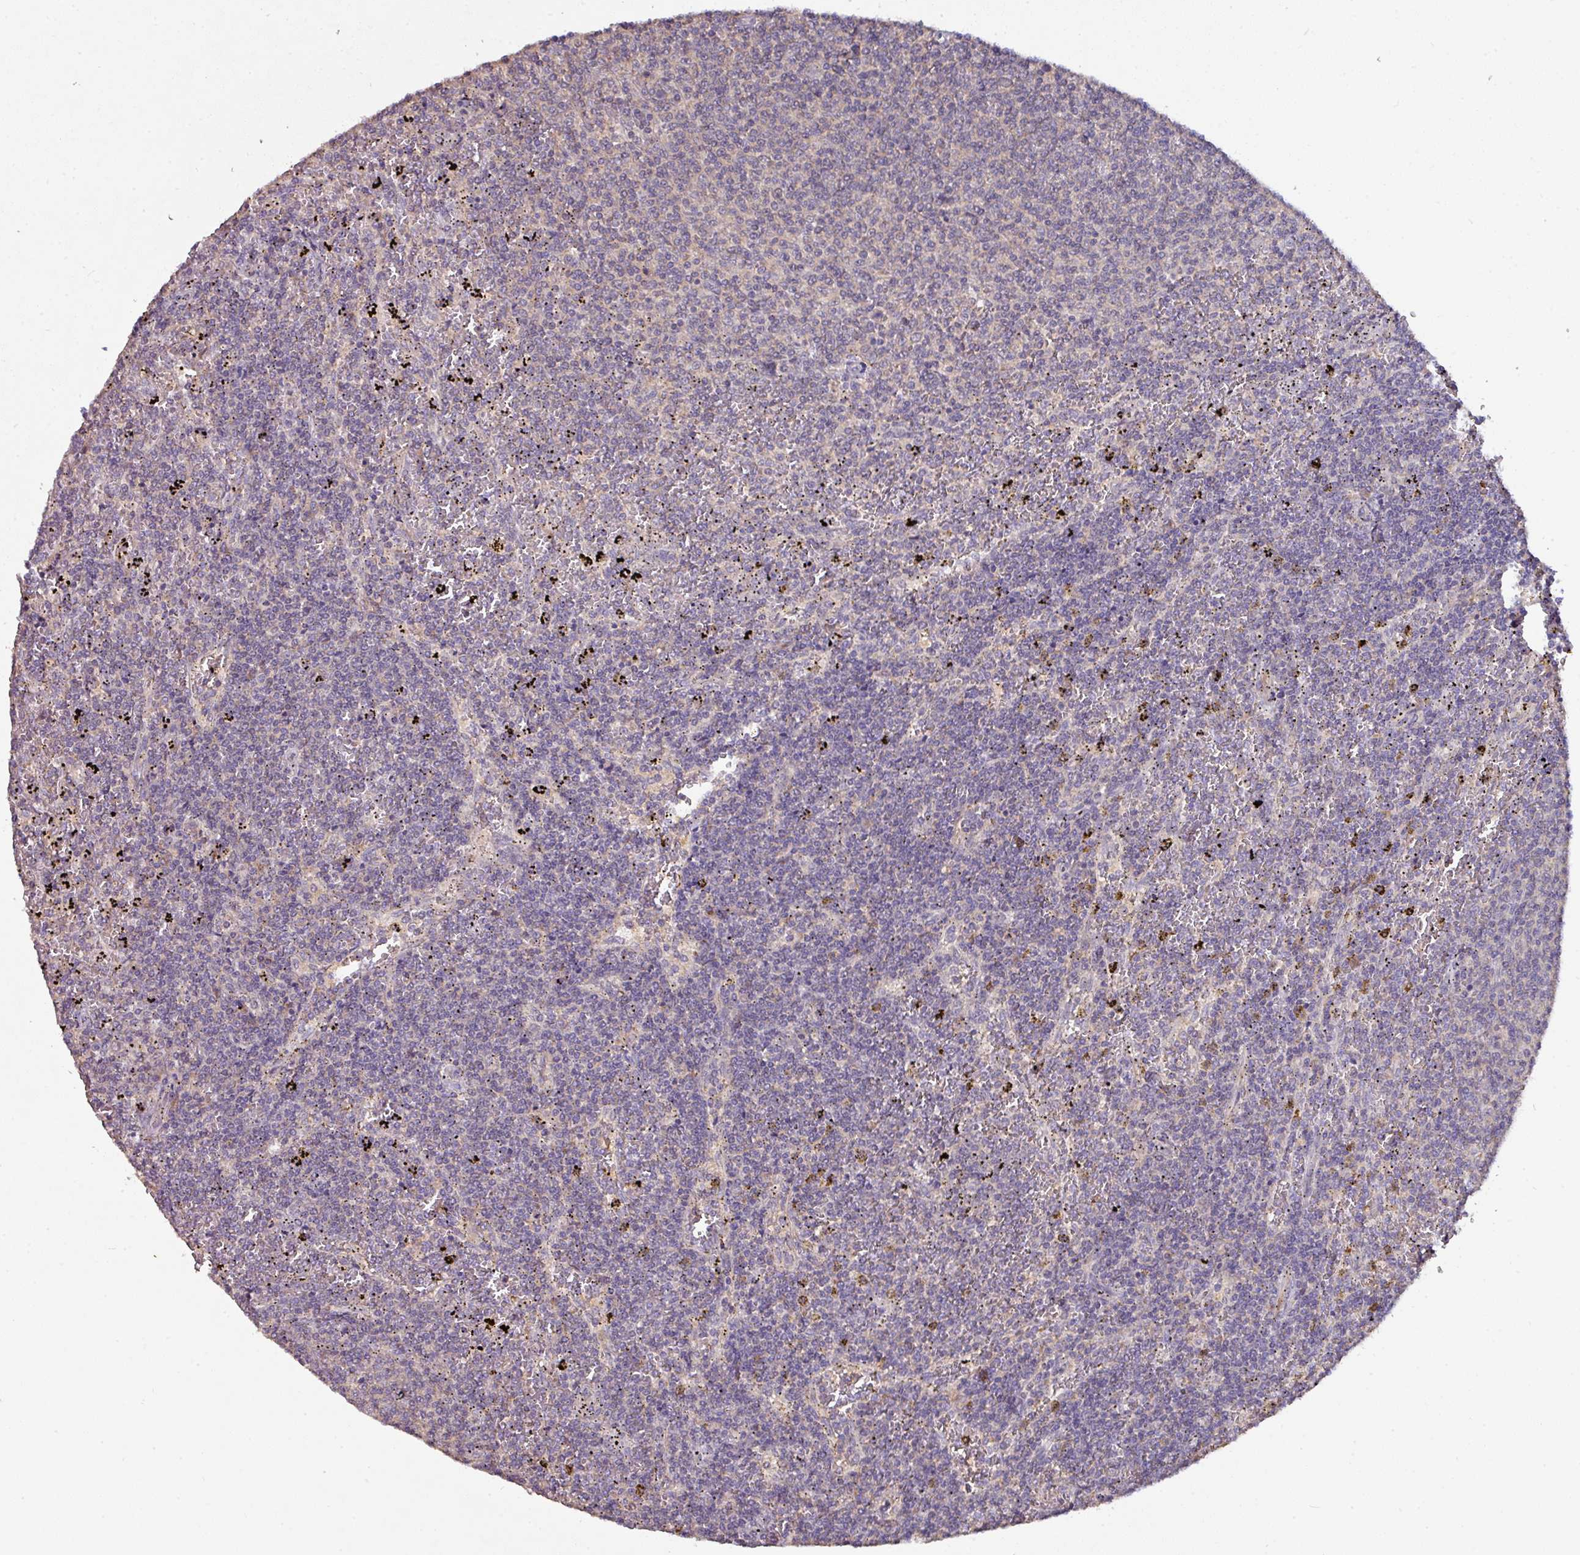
{"staining": {"intensity": "negative", "quantity": "none", "location": "none"}, "tissue": "lymphoma", "cell_type": "Tumor cells", "image_type": "cancer", "snomed": [{"axis": "morphology", "description": "Malignant lymphoma, non-Hodgkin's type, Low grade"}, {"axis": "topography", "description": "Spleen"}], "caption": "The histopathology image shows no staining of tumor cells in malignant lymphoma, non-Hodgkin's type (low-grade). (Stains: DAB (3,3'-diaminobenzidine) immunohistochemistry (IHC) with hematoxylin counter stain, Microscopy: brightfield microscopy at high magnification).", "gene": "AEBP2", "patient": {"sex": "female", "age": 50}}